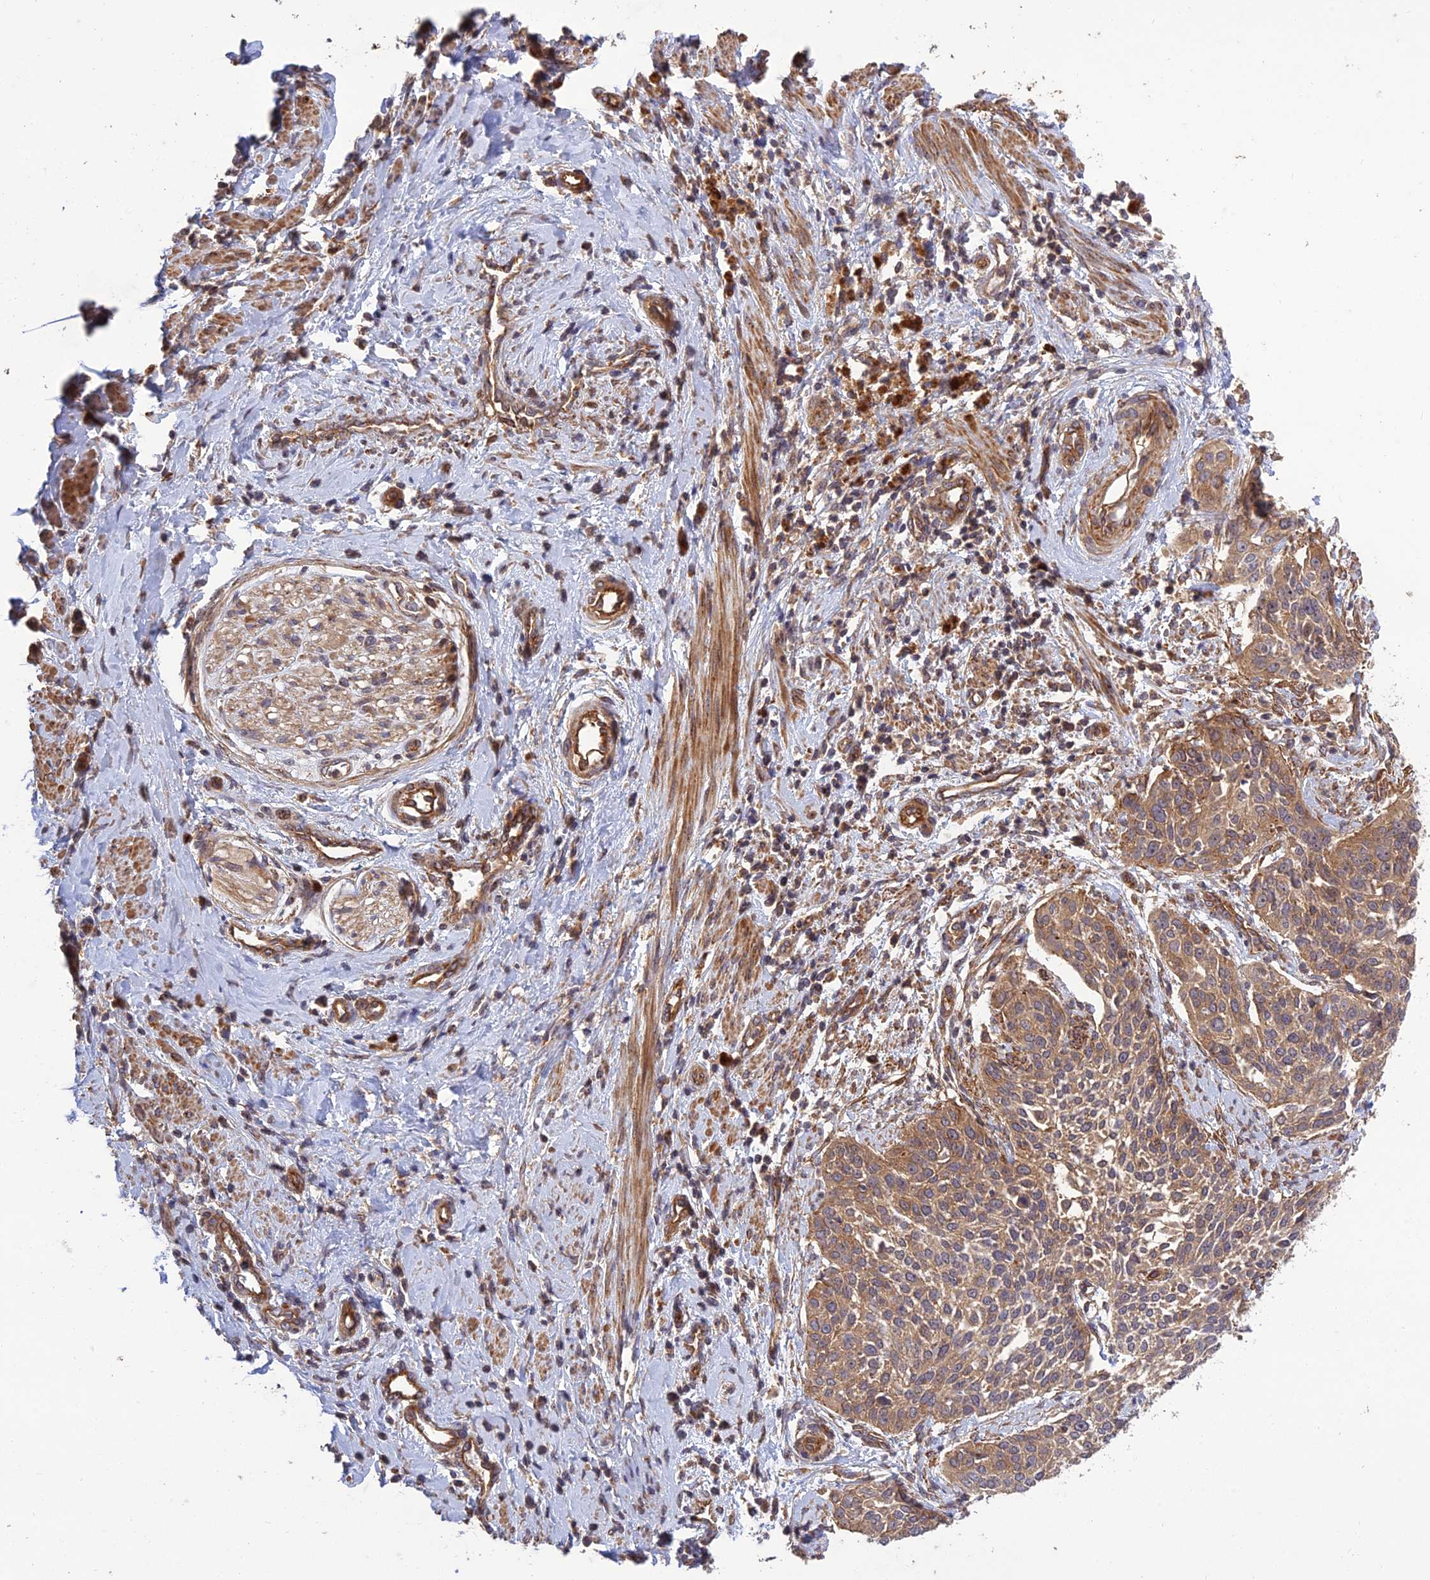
{"staining": {"intensity": "moderate", "quantity": ">75%", "location": "cytoplasmic/membranous"}, "tissue": "cervical cancer", "cell_type": "Tumor cells", "image_type": "cancer", "snomed": [{"axis": "morphology", "description": "Squamous cell carcinoma, NOS"}, {"axis": "topography", "description": "Cervix"}], "caption": "Protein expression analysis of human cervical squamous cell carcinoma reveals moderate cytoplasmic/membranous expression in about >75% of tumor cells.", "gene": "TMEM131L", "patient": {"sex": "female", "age": 44}}